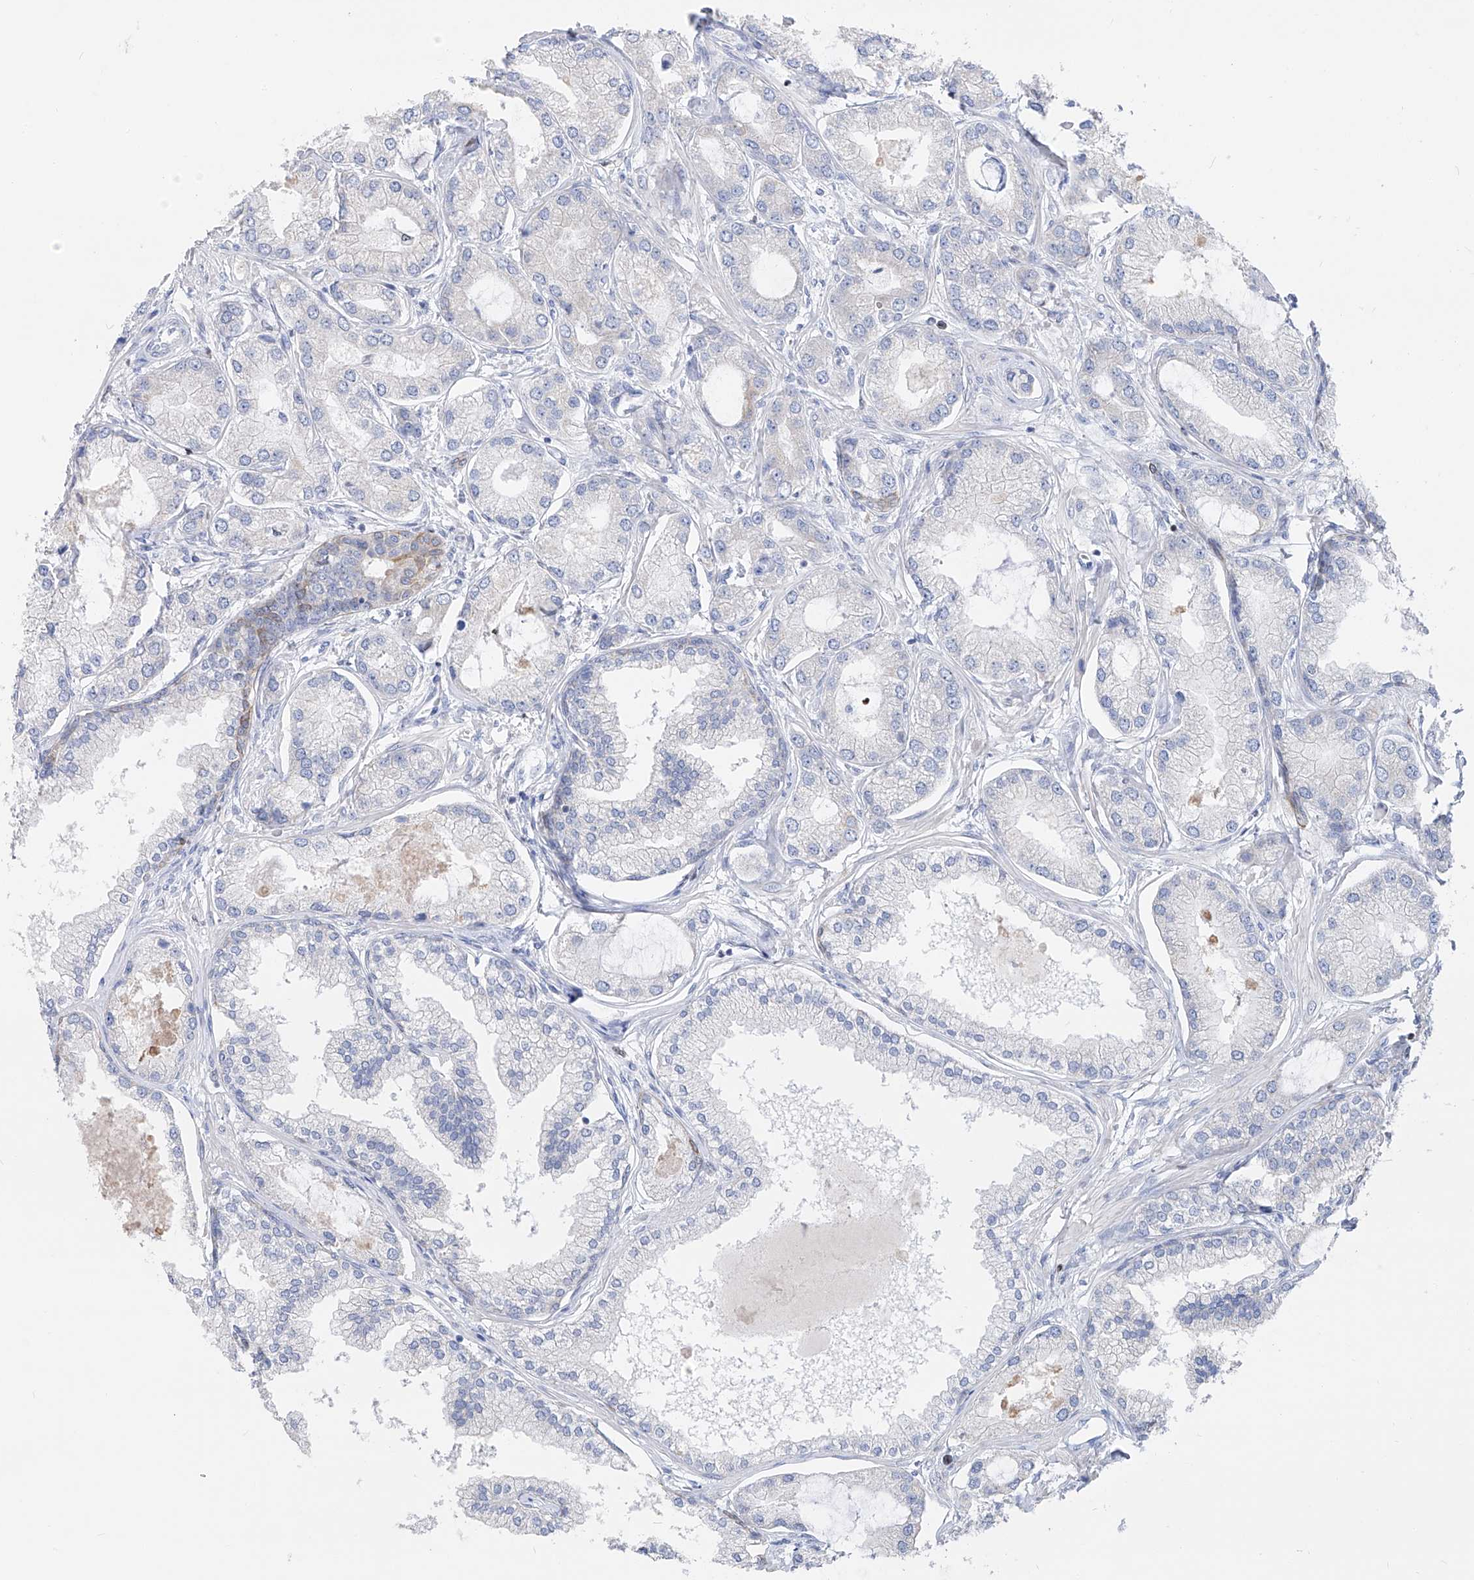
{"staining": {"intensity": "negative", "quantity": "none", "location": "none"}, "tissue": "prostate cancer", "cell_type": "Tumor cells", "image_type": "cancer", "snomed": [{"axis": "morphology", "description": "Adenocarcinoma, Low grade"}, {"axis": "topography", "description": "Prostate"}], "caption": "Photomicrograph shows no protein positivity in tumor cells of prostate cancer tissue.", "gene": "FRS3", "patient": {"sex": "male", "age": 62}}